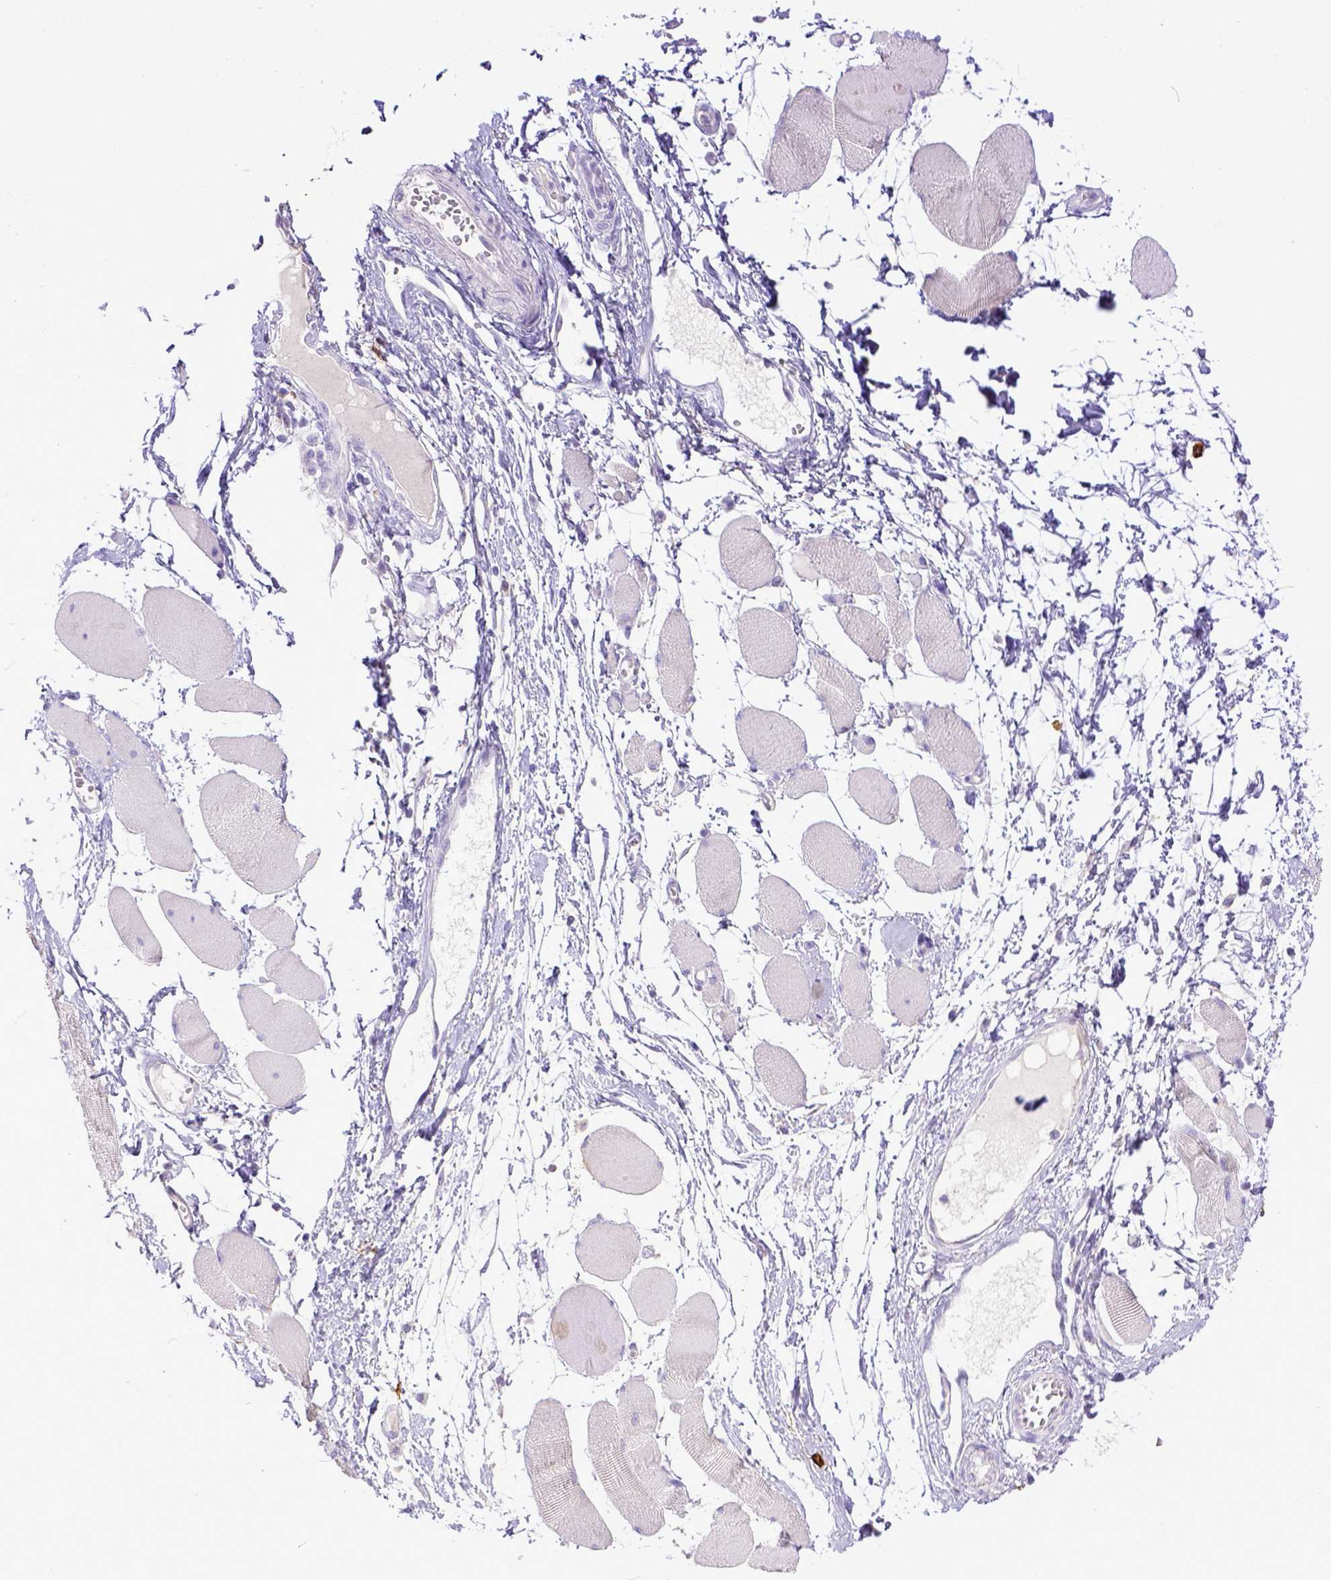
{"staining": {"intensity": "negative", "quantity": "none", "location": "none"}, "tissue": "skeletal muscle", "cell_type": "Myocytes", "image_type": "normal", "snomed": [{"axis": "morphology", "description": "Normal tissue, NOS"}, {"axis": "topography", "description": "Skeletal muscle"}], "caption": "Myocytes show no significant expression in benign skeletal muscle. The staining was performed using DAB (3,3'-diaminobenzidine) to visualize the protein expression in brown, while the nuclei were stained in blue with hematoxylin (Magnification: 20x).", "gene": "KIT", "patient": {"sex": "female", "age": 75}}